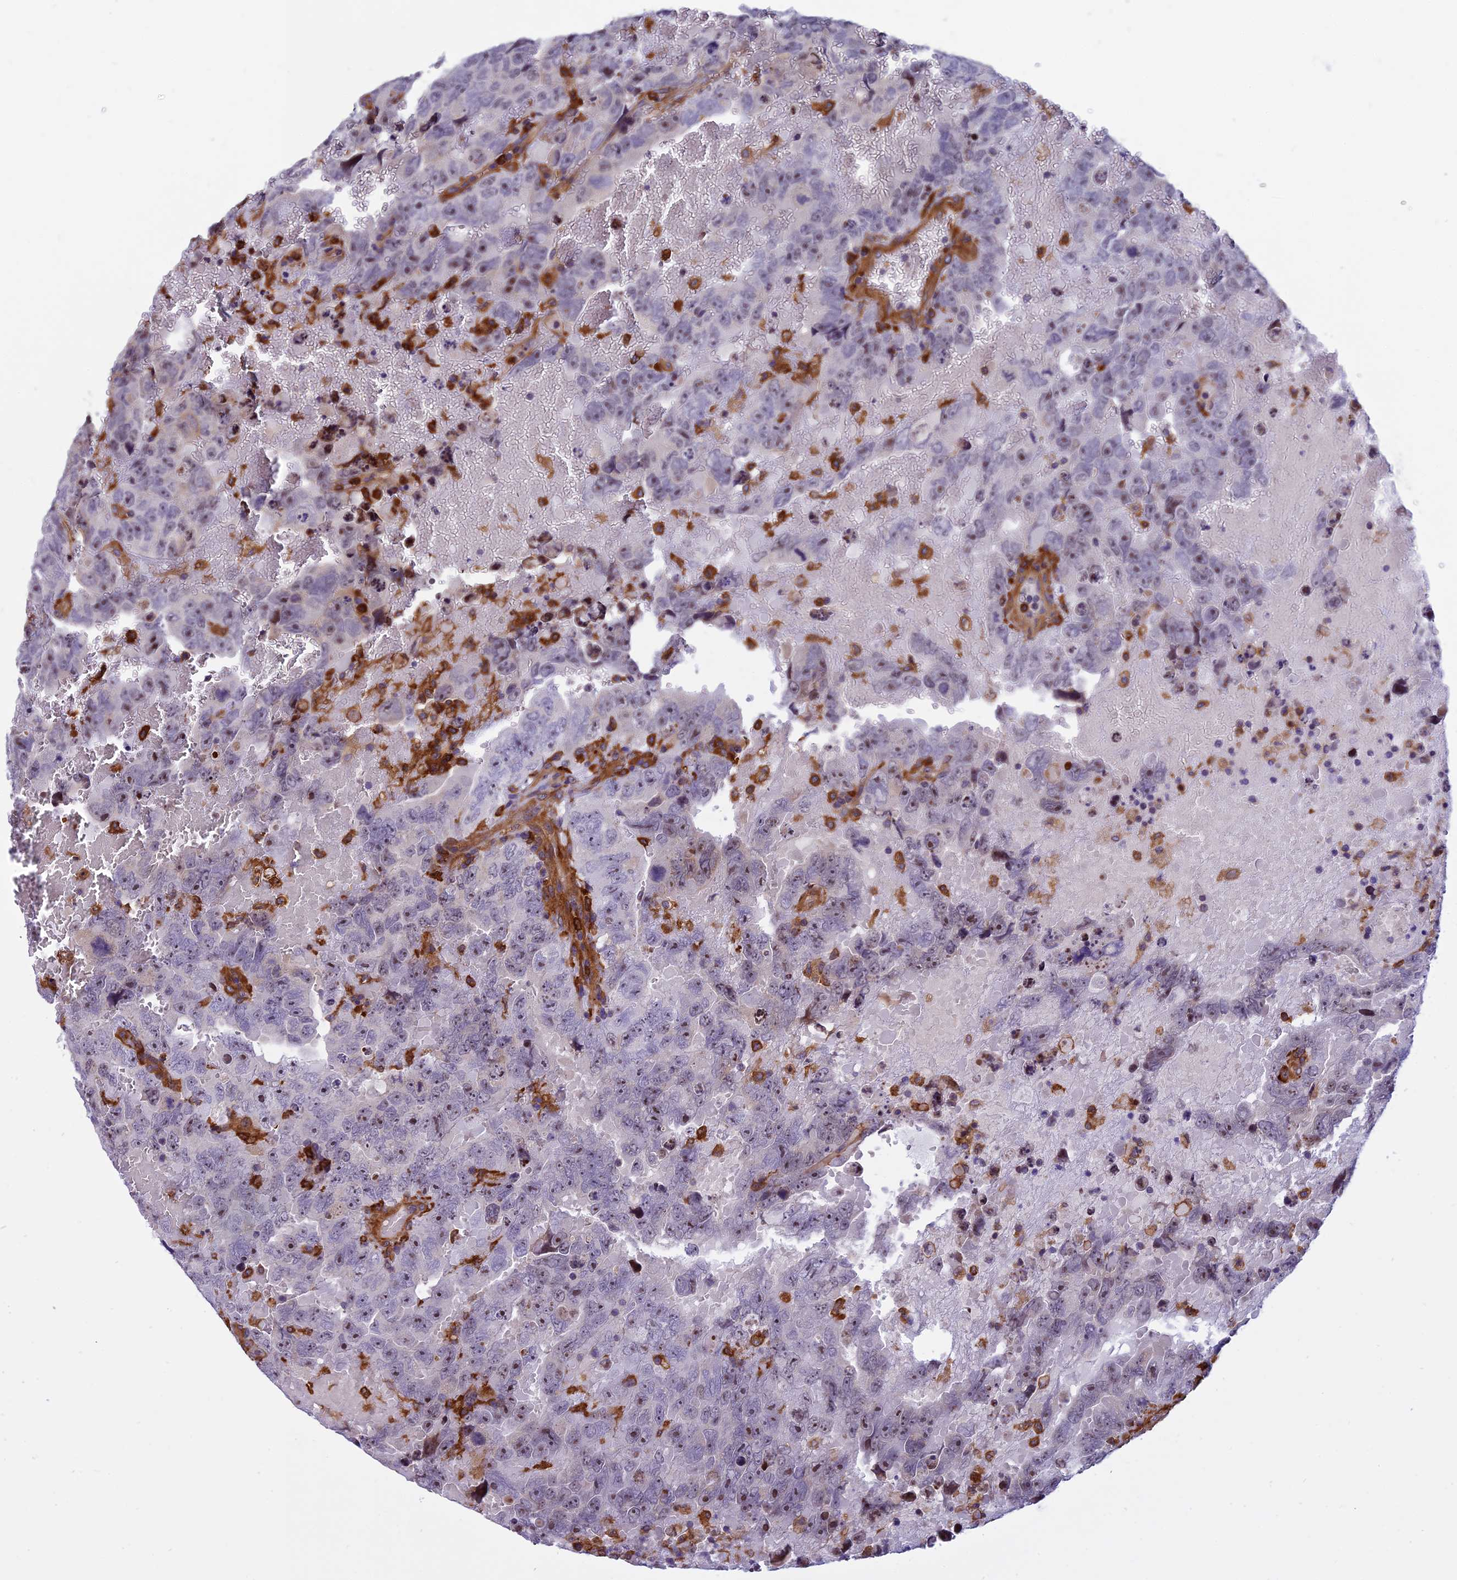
{"staining": {"intensity": "negative", "quantity": "none", "location": "none"}, "tissue": "testis cancer", "cell_type": "Tumor cells", "image_type": "cancer", "snomed": [{"axis": "morphology", "description": "Carcinoma, Embryonal, NOS"}, {"axis": "topography", "description": "Testis"}], "caption": "Embryonal carcinoma (testis) was stained to show a protein in brown. There is no significant staining in tumor cells.", "gene": "EHBP1L1", "patient": {"sex": "male", "age": 45}}